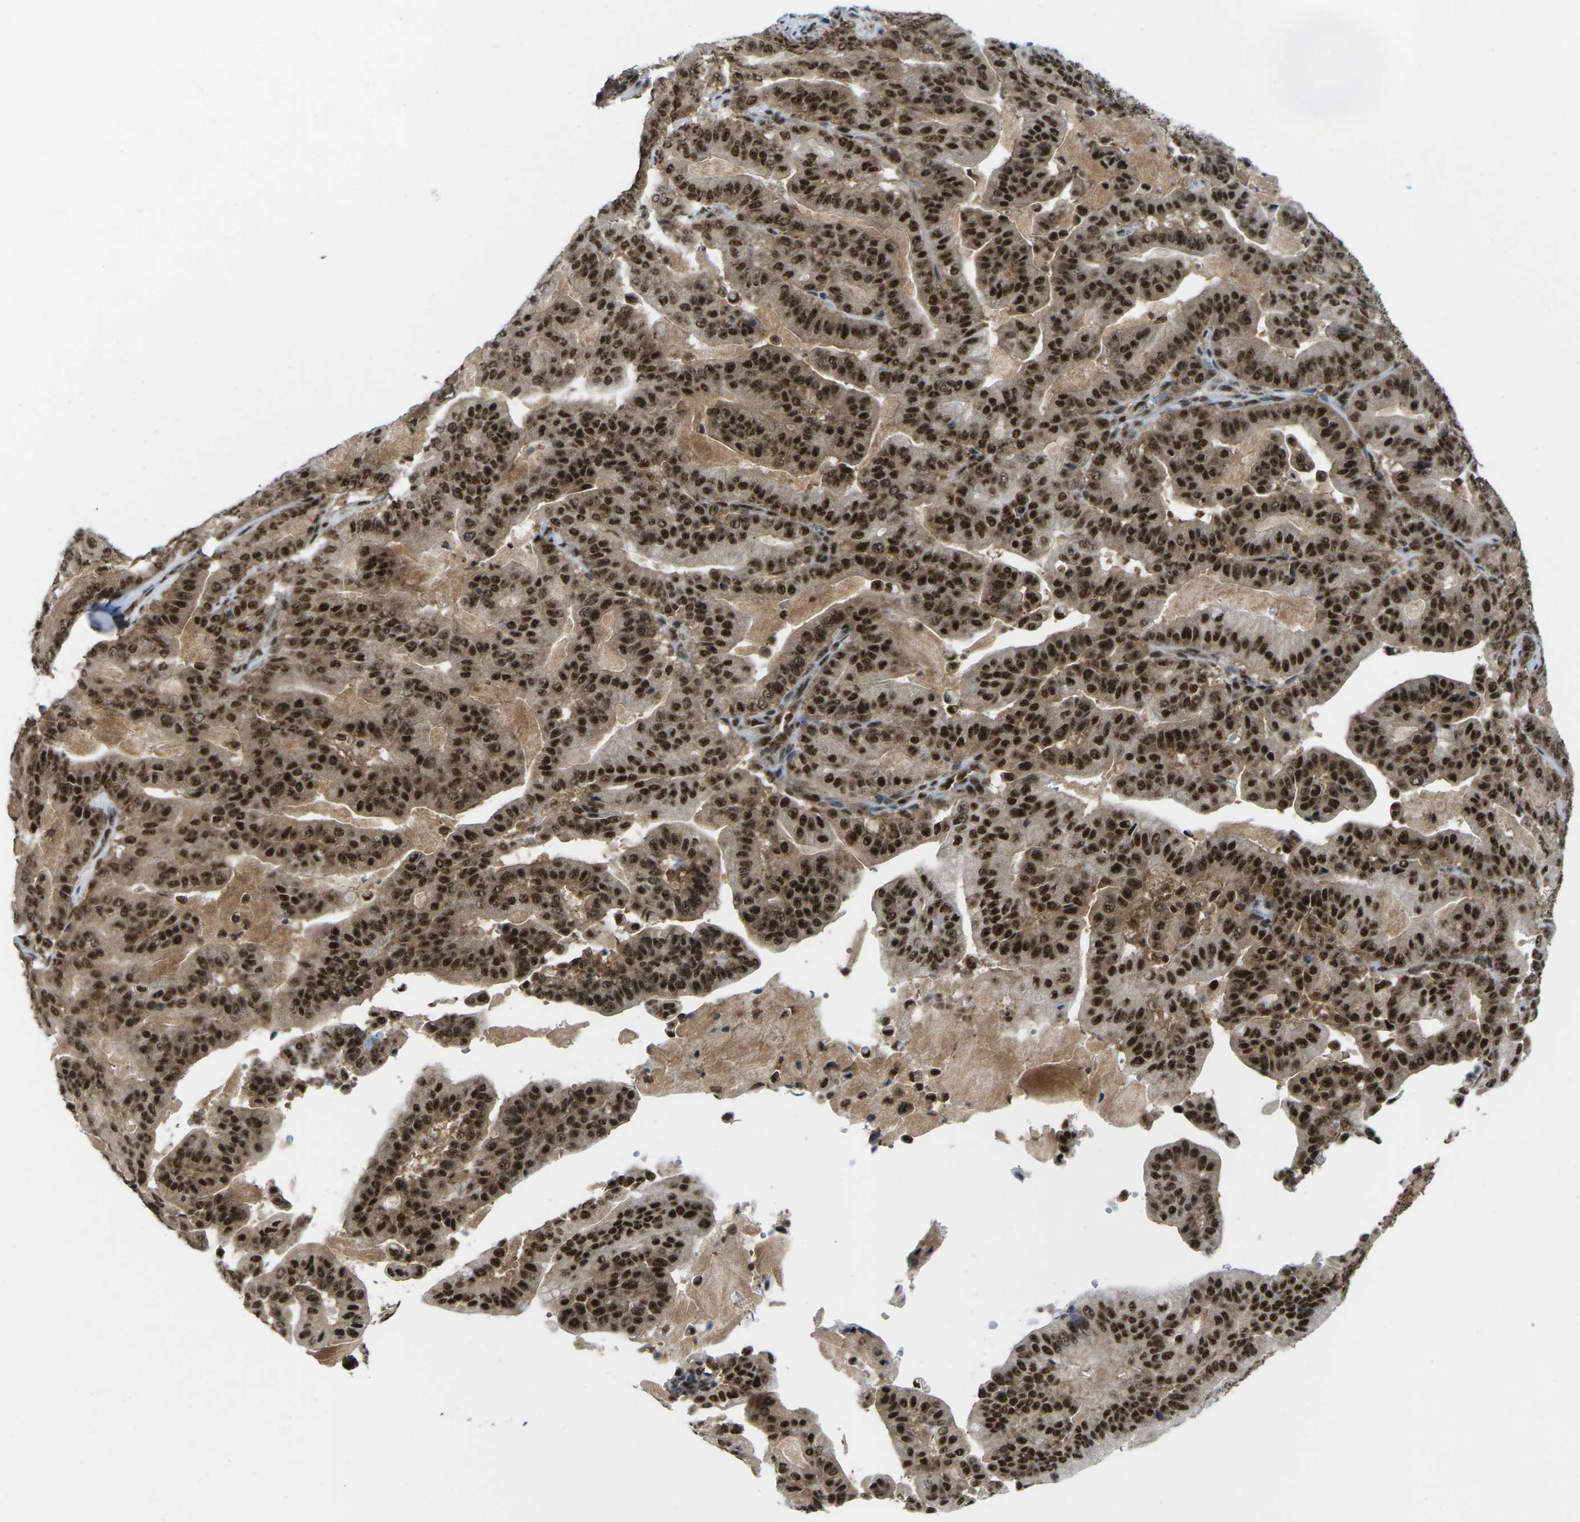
{"staining": {"intensity": "strong", "quantity": ">75%", "location": "cytoplasmic/membranous,nuclear"}, "tissue": "pancreatic cancer", "cell_type": "Tumor cells", "image_type": "cancer", "snomed": [{"axis": "morphology", "description": "Adenocarcinoma, NOS"}, {"axis": "topography", "description": "Pancreas"}], "caption": "Immunohistochemical staining of adenocarcinoma (pancreatic) shows strong cytoplasmic/membranous and nuclear protein staining in about >75% of tumor cells.", "gene": "MAGOH", "patient": {"sex": "male", "age": 63}}